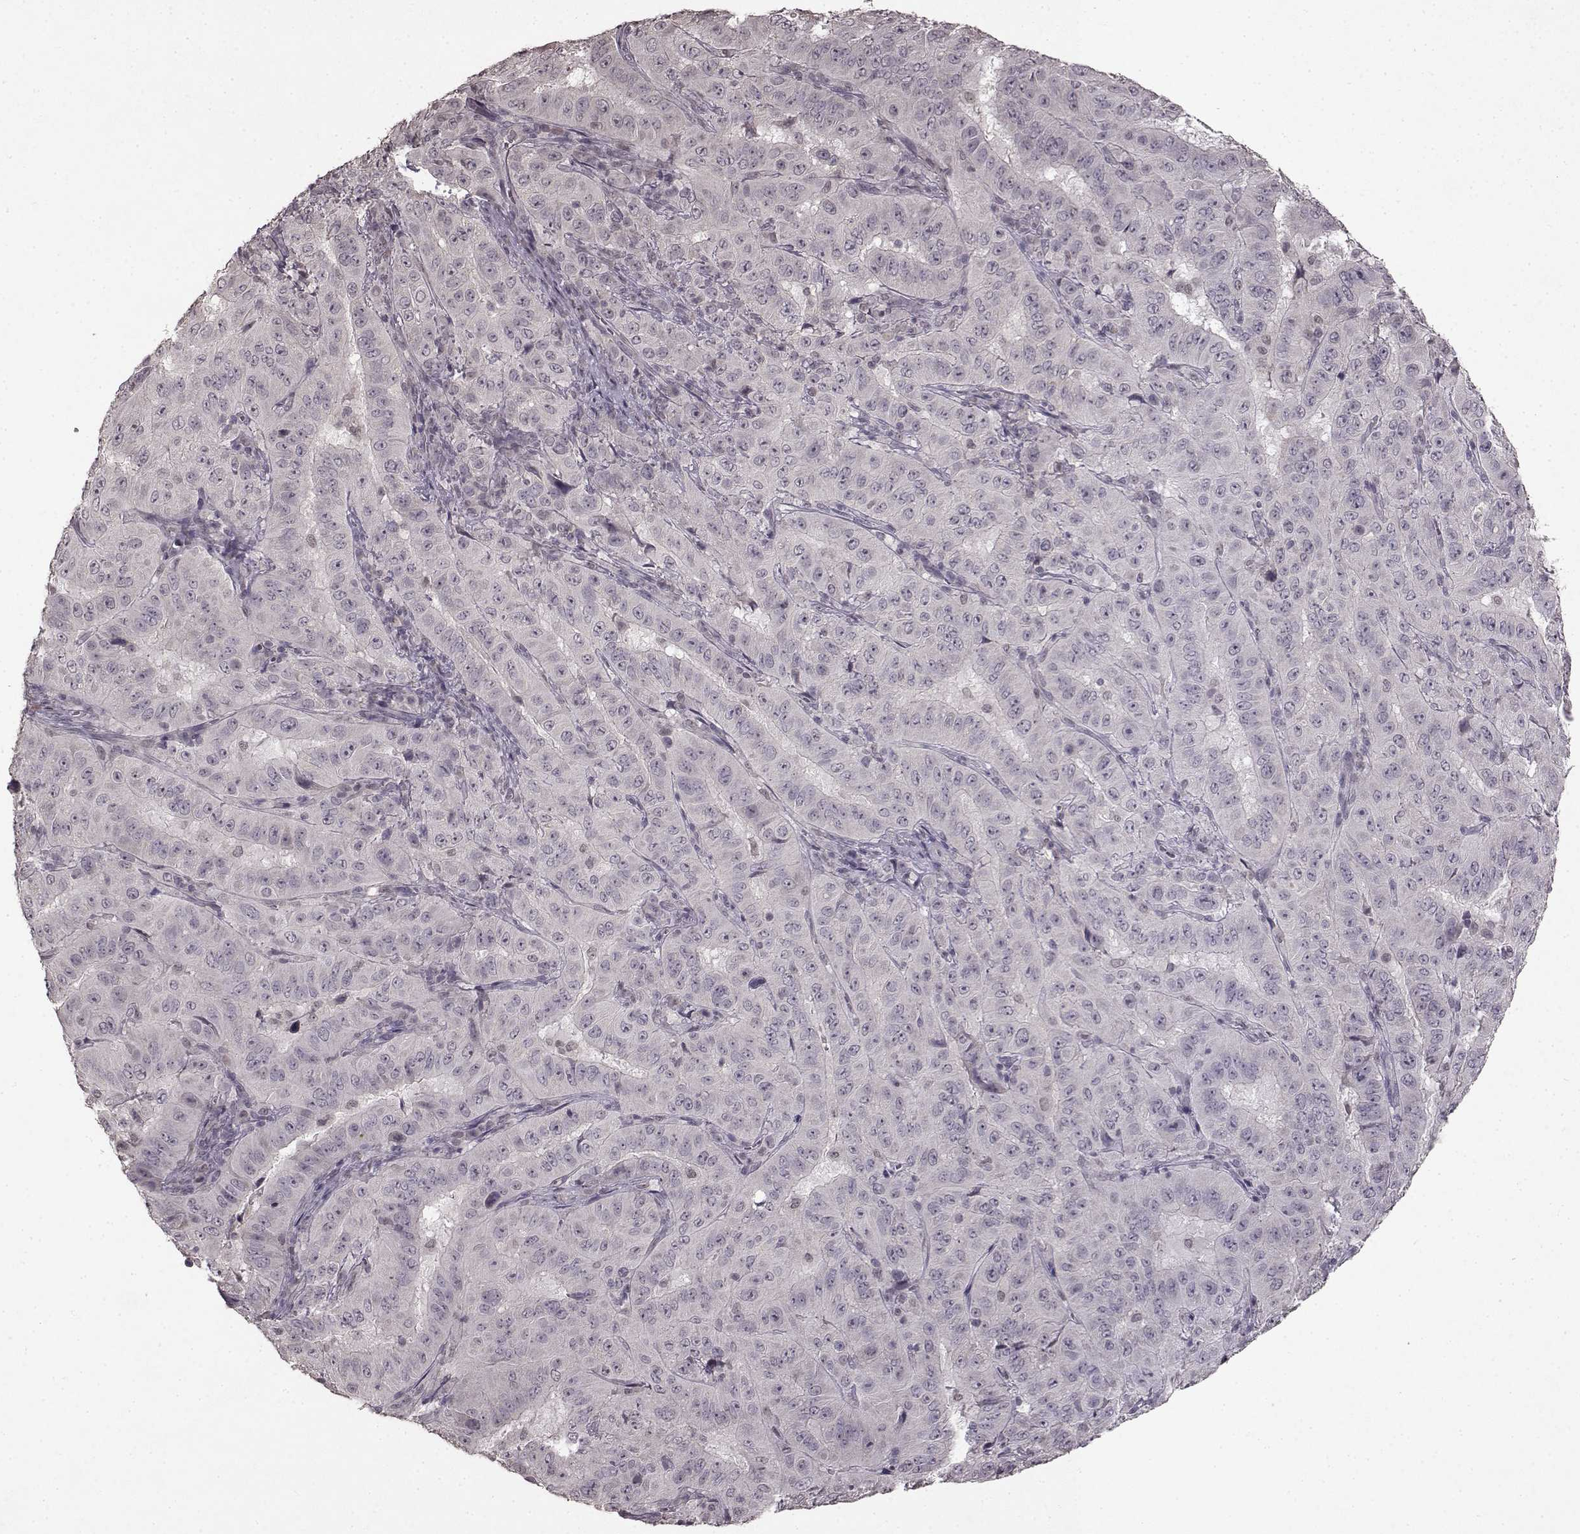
{"staining": {"intensity": "negative", "quantity": "none", "location": "none"}, "tissue": "pancreatic cancer", "cell_type": "Tumor cells", "image_type": "cancer", "snomed": [{"axis": "morphology", "description": "Adenocarcinoma, NOS"}, {"axis": "topography", "description": "Pancreas"}], "caption": "This is an immunohistochemistry (IHC) photomicrograph of pancreatic cancer. There is no expression in tumor cells.", "gene": "LHB", "patient": {"sex": "male", "age": 63}}